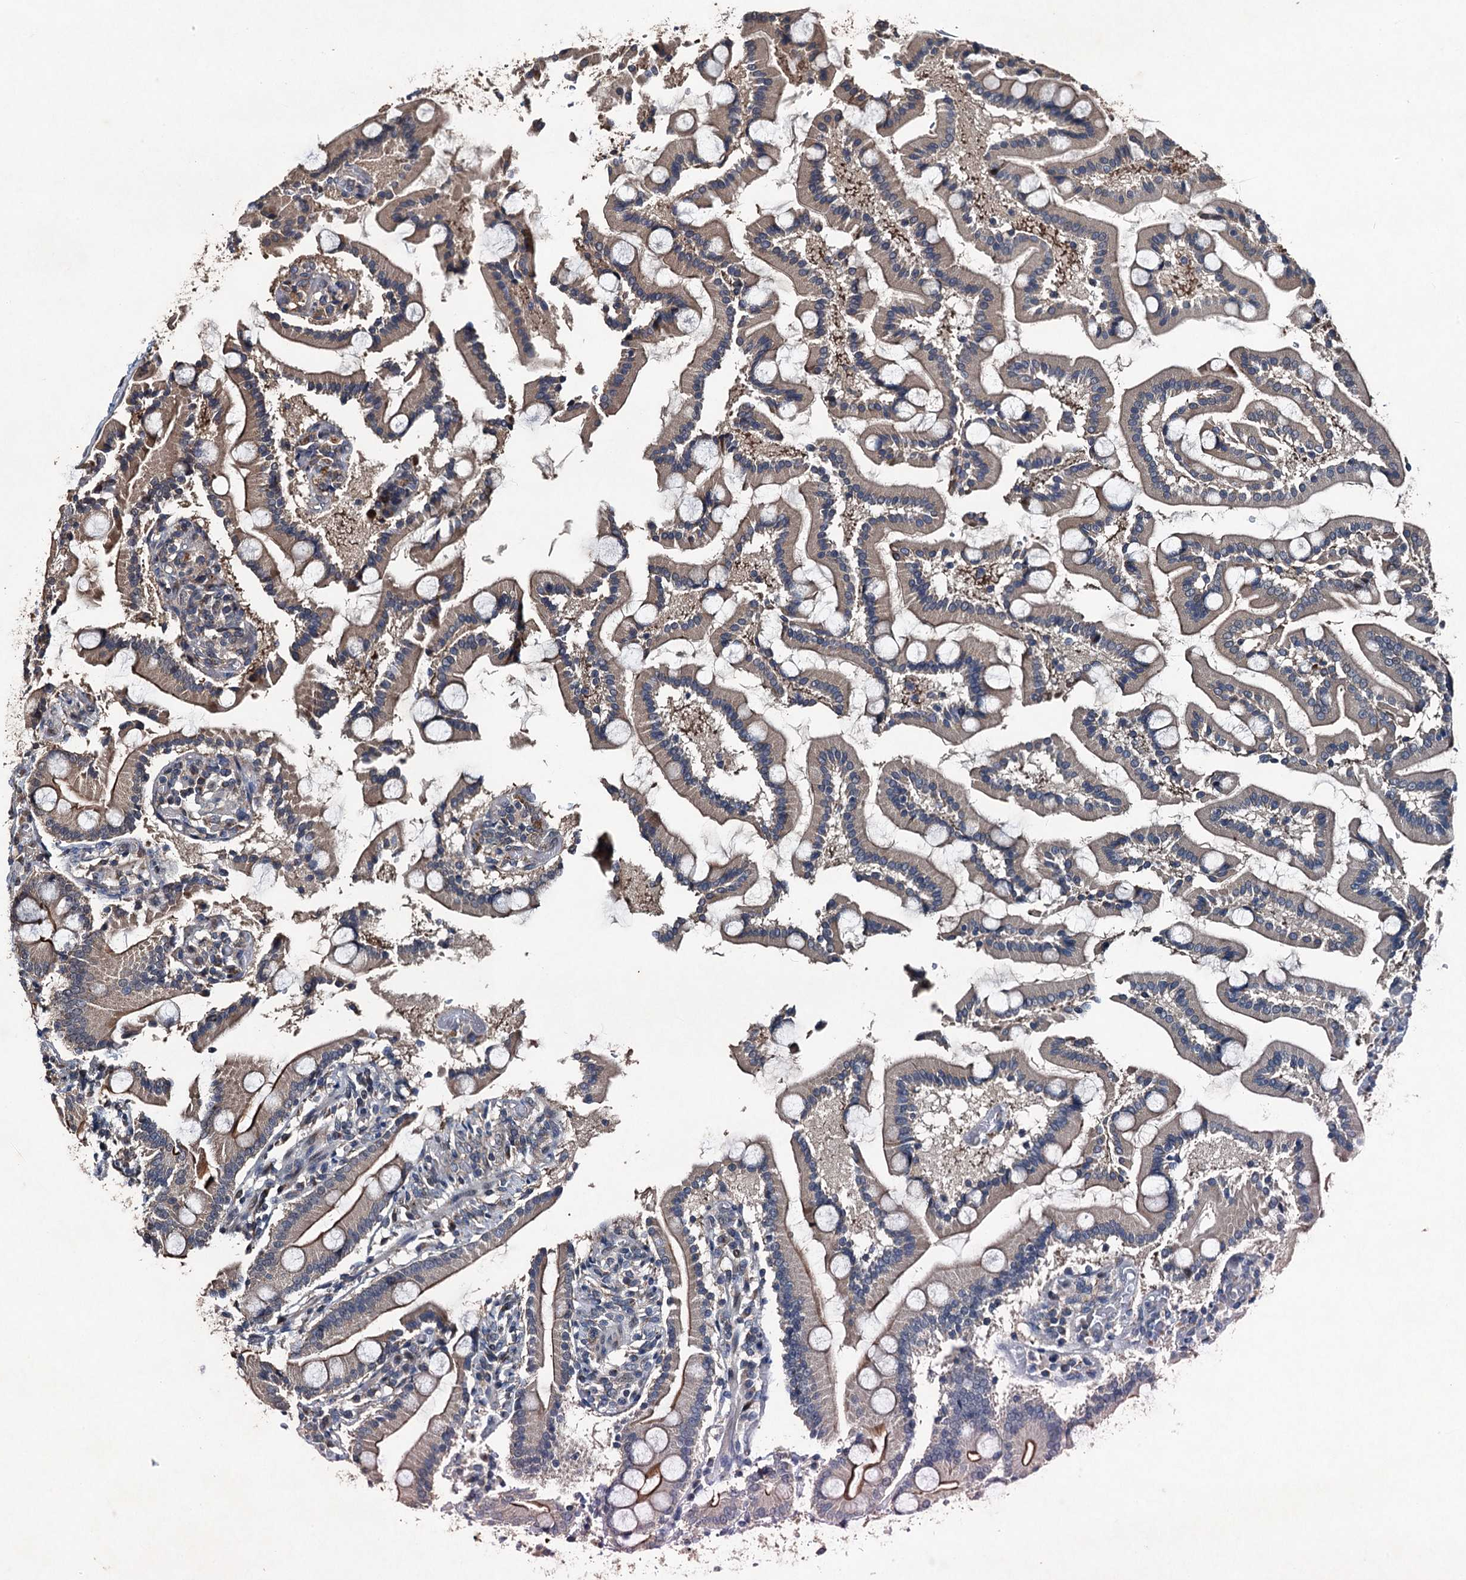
{"staining": {"intensity": "moderate", "quantity": "25%-75%", "location": "cytoplasmic/membranous"}, "tissue": "duodenum", "cell_type": "Glandular cells", "image_type": "normal", "snomed": [{"axis": "morphology", "description": "Normal tissue, NOS"}, {"axis": "topography", "description": "Duodenum"}], "caption": "Immunohistochemistry micrograph of normal duodenum stained for a protein (brown), which displays medium levels of moderate cytoplasmic/membranous positivity in approximately 25%-75% of glandular cells.", "gene": "NAA60", "patient": {"sex": "male", "age": 55}}